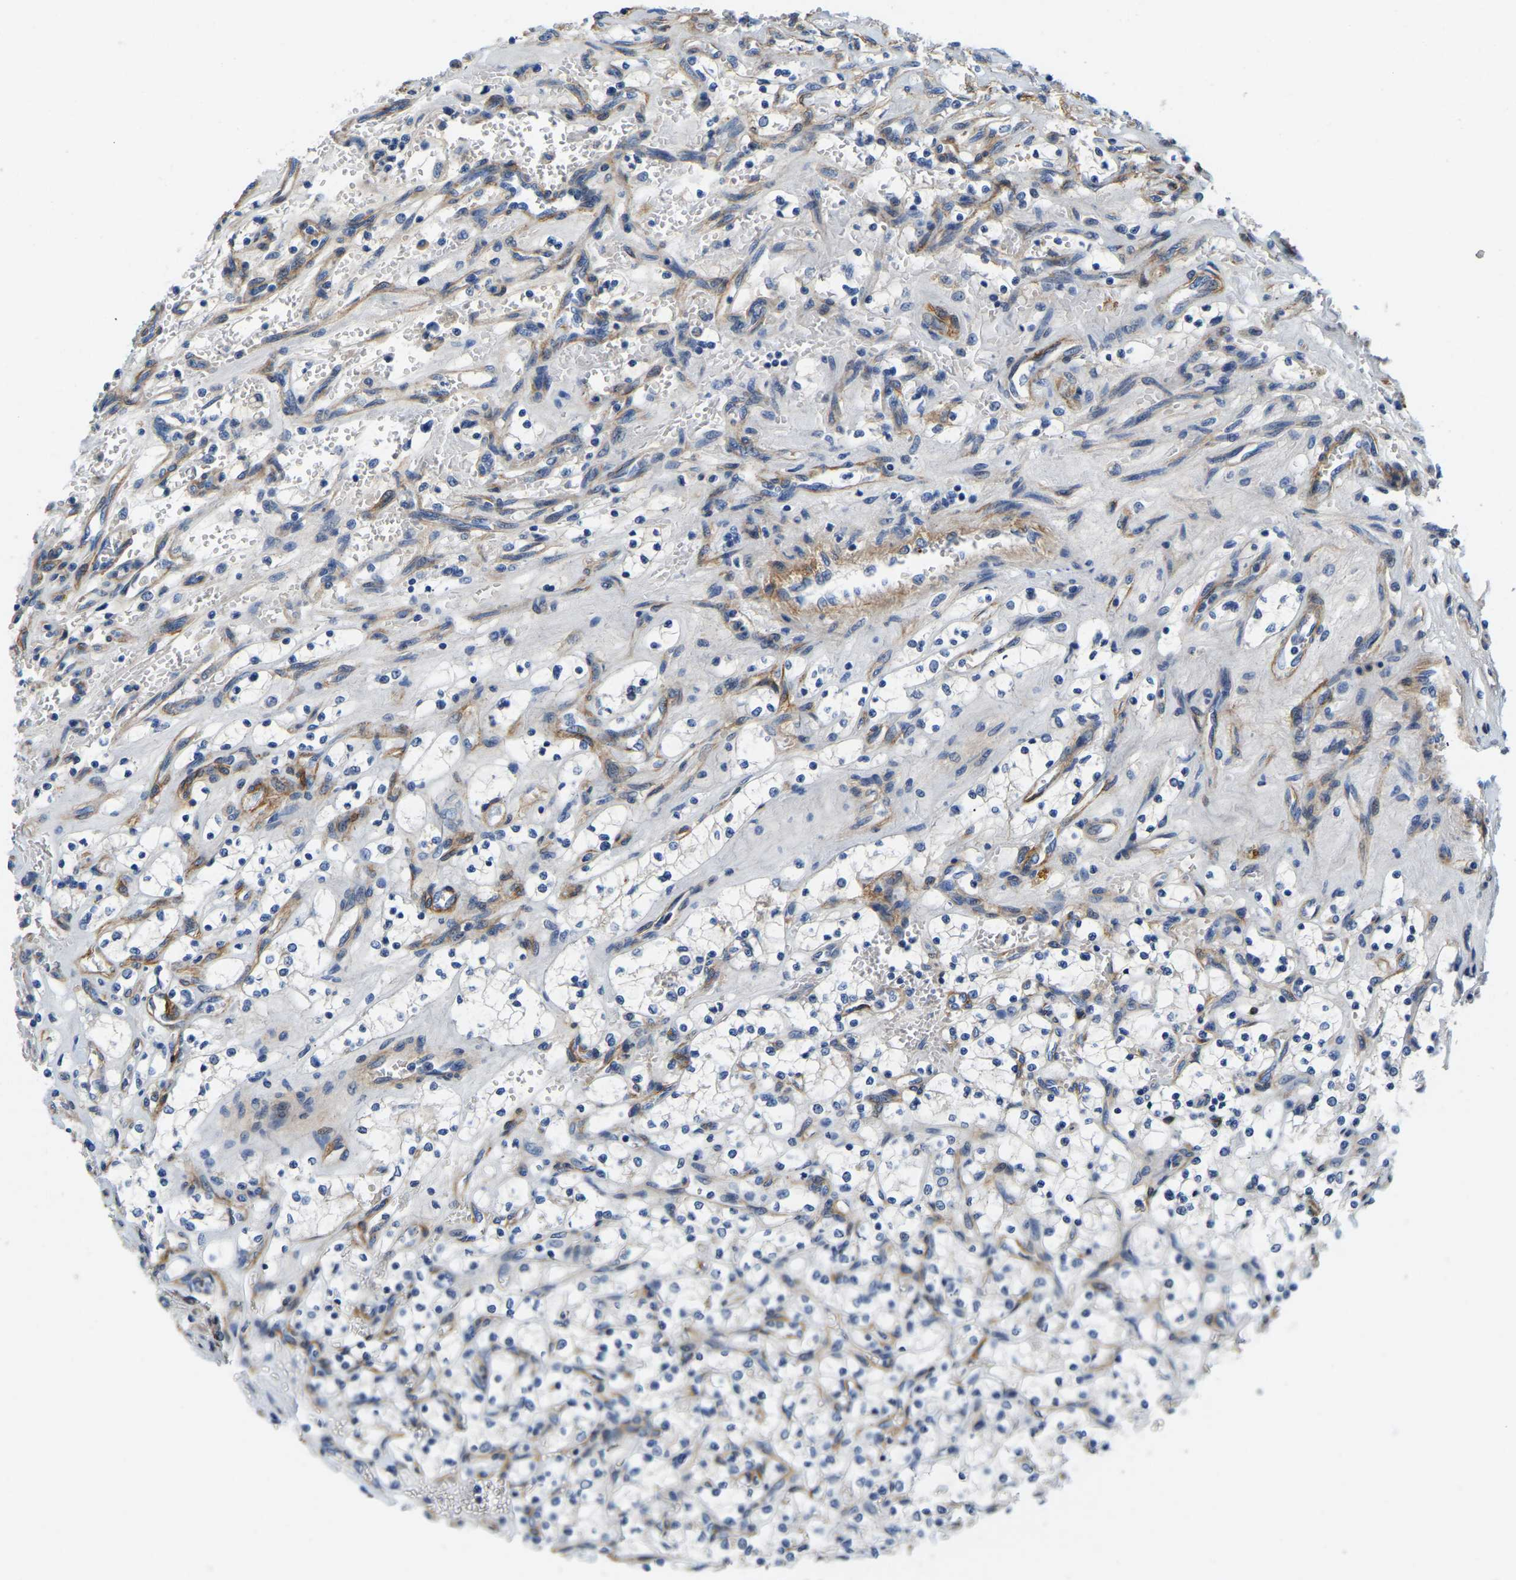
{"staining": {"intensity": "negative", "quantity": "none", "location": "none"}, "tissue": "renal cancer", "cell_type": "Tumor cells", "image_type": "cancer", "snomed": [{"axis": "morphology", "description": "Adenocarcinoma, NOS"}, {"axis": "topography", "description": "Kidney"}], "caption": "Human adenocarcinoma (renal) stained for a protein using immunohistochemistry demonstrates no positivity in tumor cells.", "gene": "LIAS", "patient": {"sex": "female", "age": 69}}